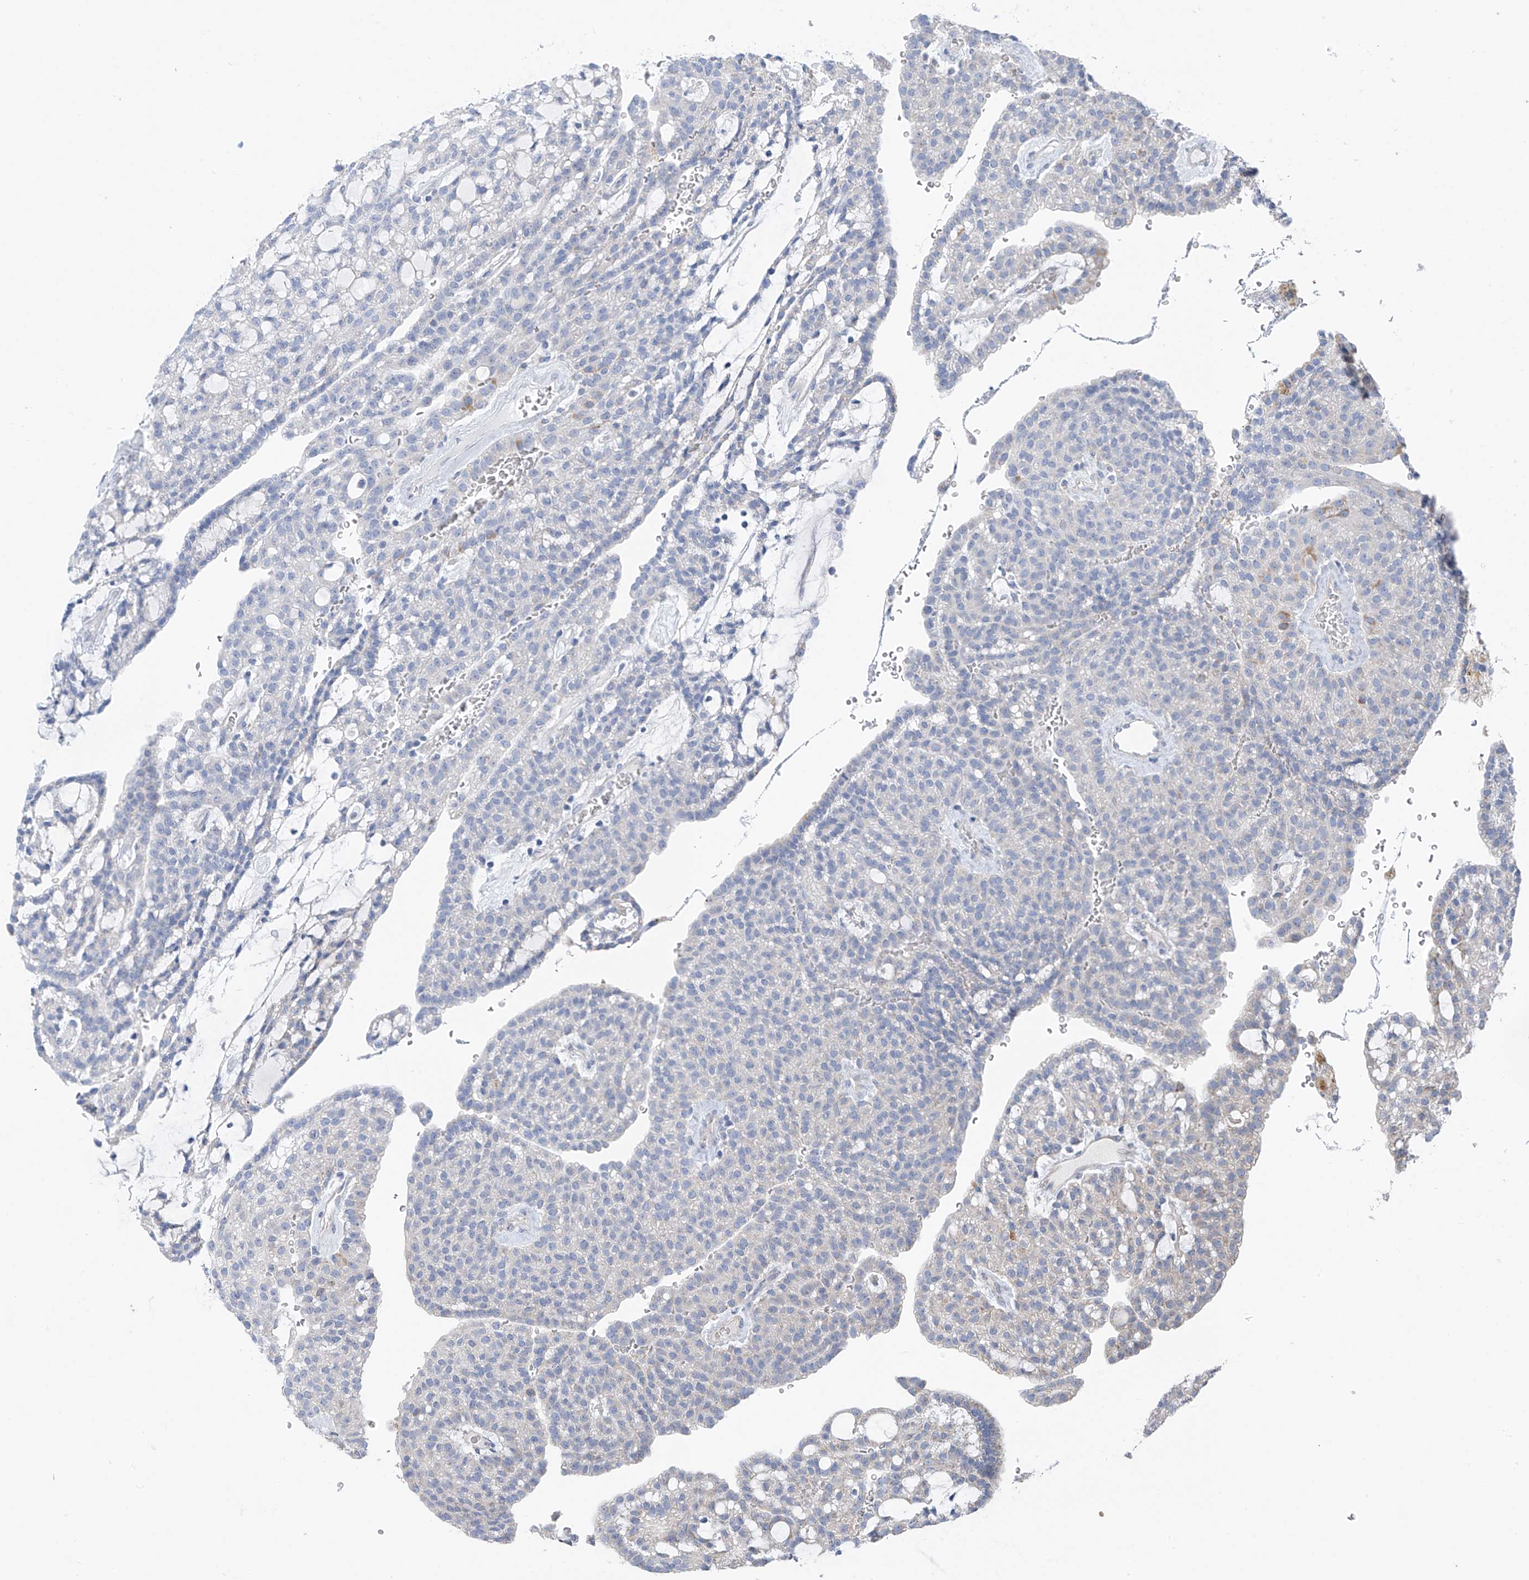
{"staining": {"intensity": "negative", "quantity": "none", "location": "none"}, "tissue": "renal cancer", "cell_type": "Tumor cells", "image_type": "cancer", "snomed": [{"axis": "morphology", "description": "Adenocarcinoma, NOS"}, {"axis": "topography", "description": "Kidney"}], "caption": "Immunohistochemistry photomicrograph of neoplastic tissue: adenocarcinoma (renal) stained with DAB (3,3'-diaminobenzidine) displays no significant protein expression in tumor cells.", "gene": "SYN3", "patient": {"sex": "male", "age": 63}}